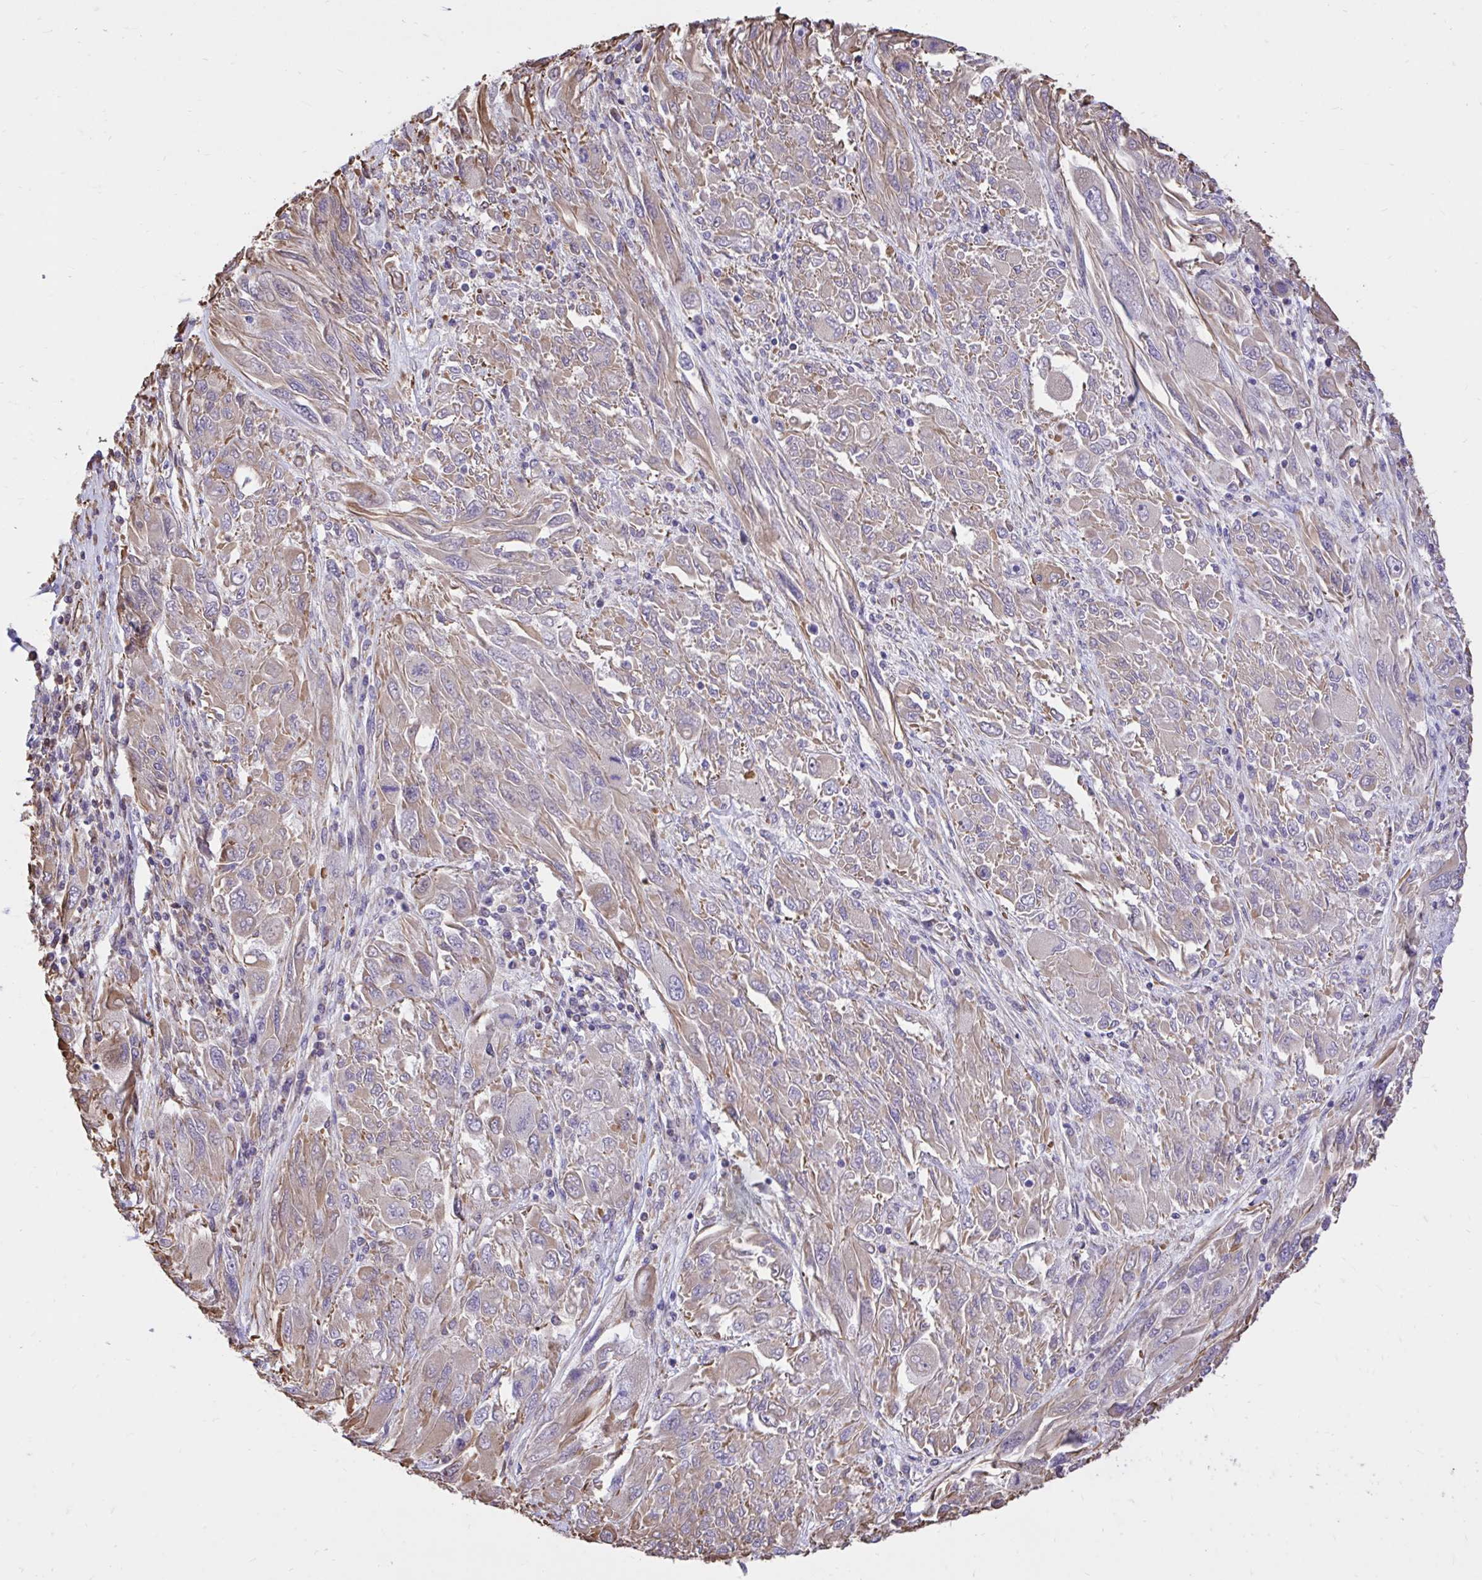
{"staining": {"intensity": "weak", "quantity": "25%-75%", "location": "cytoplasmic/membranous"}, "tissue": "melanoma", "cell_type": "Tumor cells", "image_type": "cancer", "snomed": [{"axis": "morphology", "description": "Malignant melanoma, NOS"}, {"axis": "topography", "description": "Skin"}], "caption": "The photomicrograph exhibits staining of malignant melanoma, revealing weak cytoplasmic/membranous protein staining (brown color) within tumor cells.", "gene": "RNF103", "patient": {"sex": "female", "age": 91}}